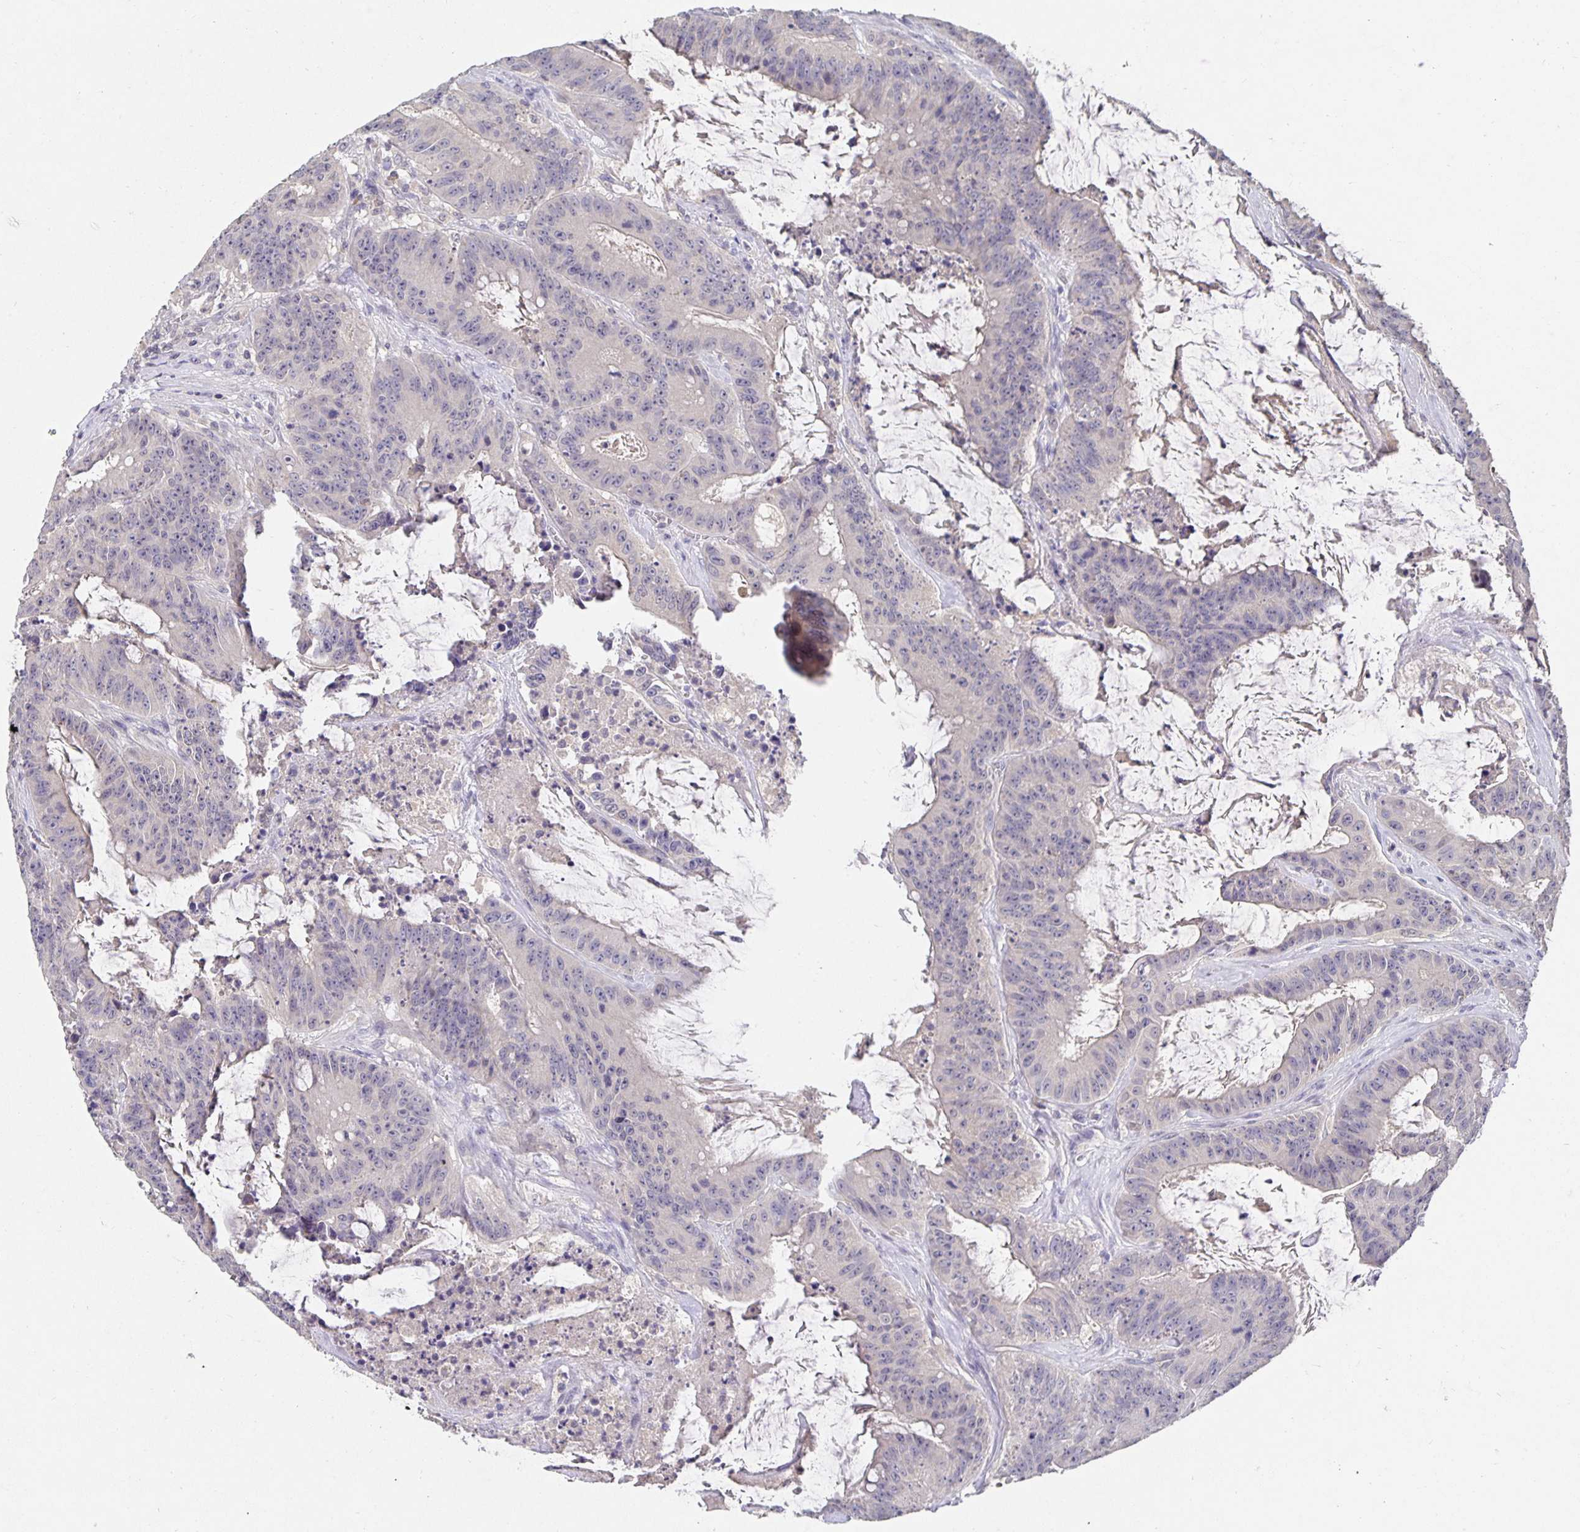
{"staining": {"intensity": "negative", "quantity": "none", "location": "none"}, "tissue": "colorectal cancer", "cell_type": "Tumor cells", "image_type": "cancer", "snomed": [{"axis": "morphology", "description": "Adenocarcinoma, NOS"}, {"axis": "topography", "description": "Colon"}], "caption": "Tumor cells show no significant expression in colorectal cancer (adenocarcinoma).", "gene": "HEPN1", "patient": {"sex": "male", "age": 33}}